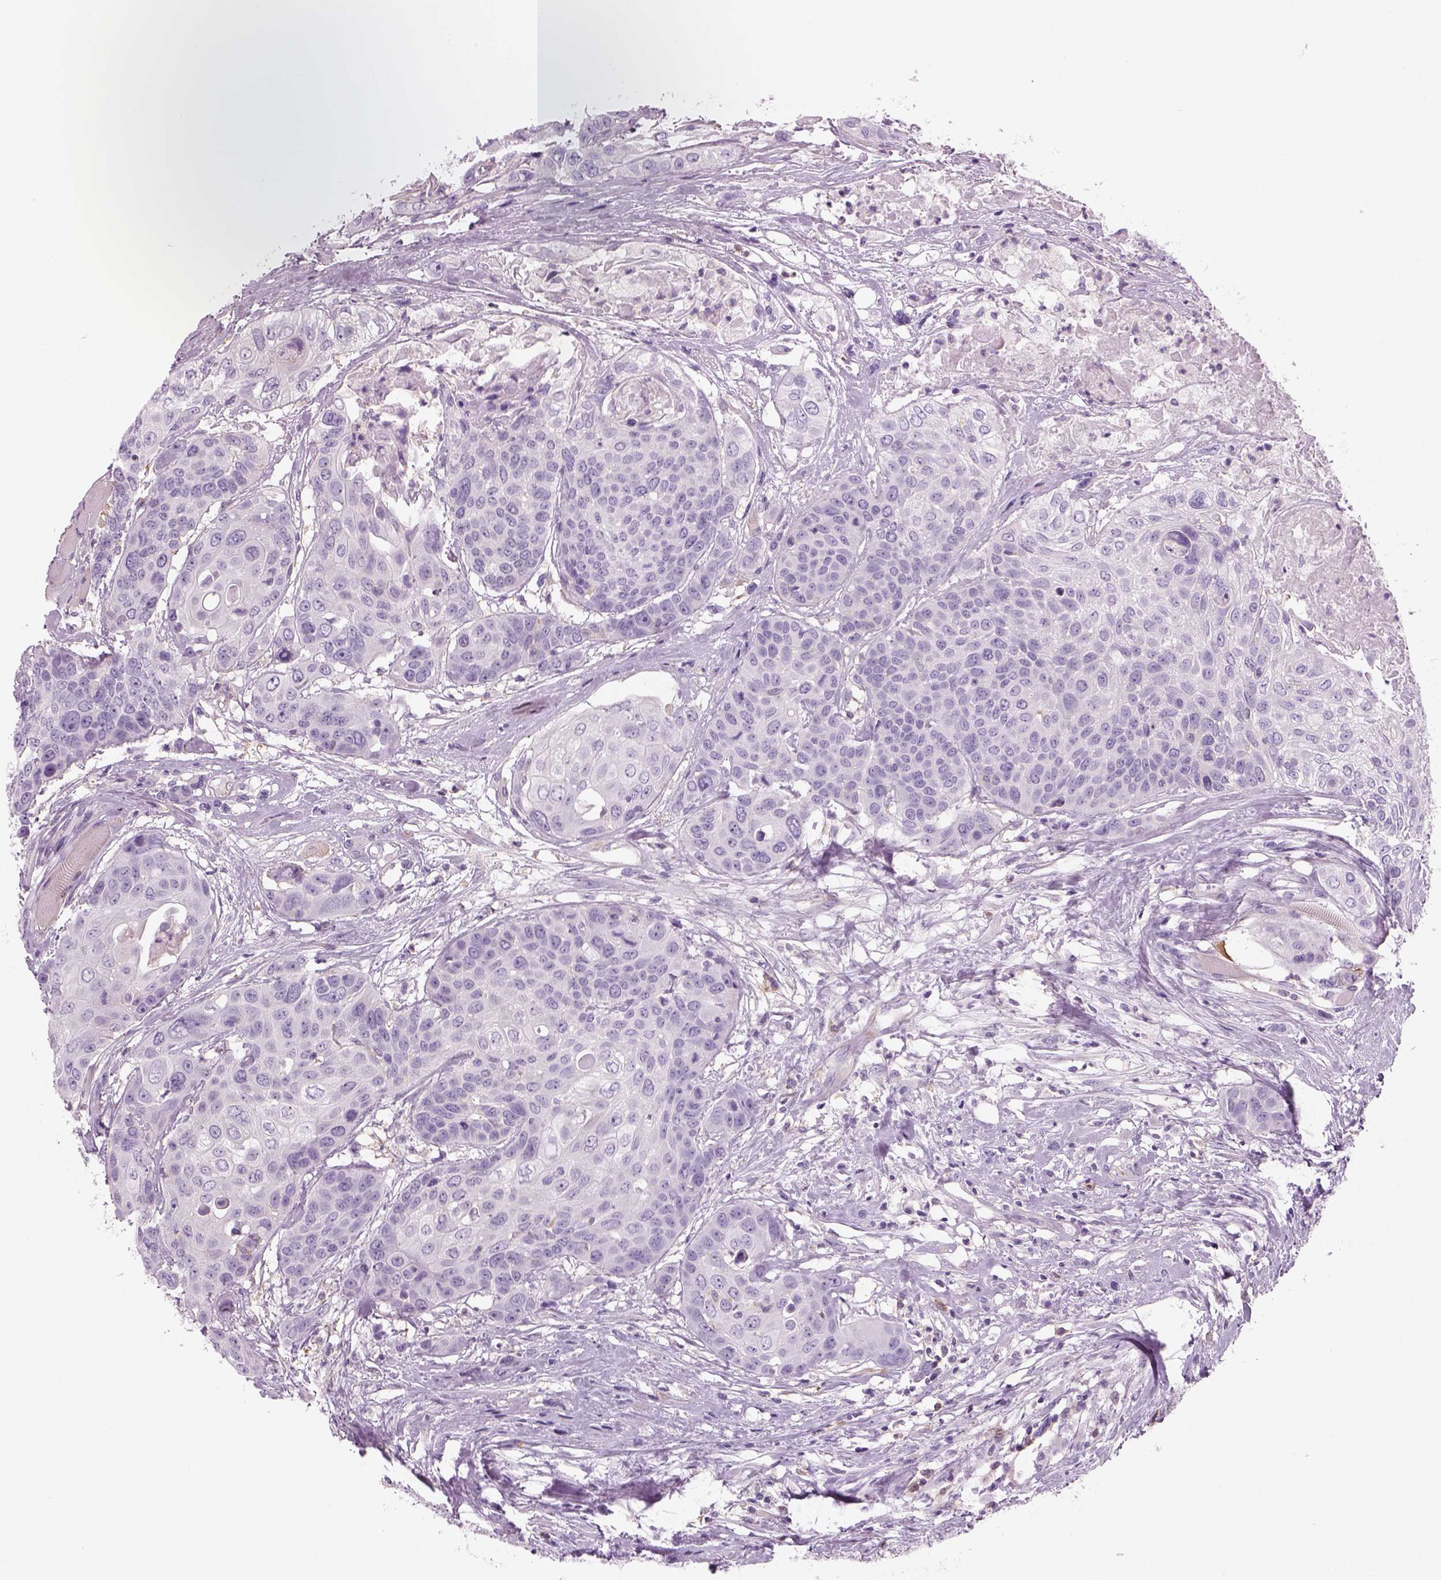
{"staining": {"intensity": "negative", "quantity": "none", "location": "none"}, "tissue": "head and neck cancer", "cell_type": "Tumor cells", "image_type": "cancer", "snomed": [{"axis": "morphology", "description": "Squamous cell carcinoma, NOS"}, {"axis": "topography", "description": "Oral tissue"}, {"axis": "topography", "description": "Head-Neck"}], "caption": "Tumor cells show no significant positivity in squamous cell carcinoma (head and neck). (Stains: DAB (3,3'-diaminobenzidine) immunohistochemistry (IHC) with hematoxylin counter stain, Microscopy: brightfield microscopy at high magnification).", "gene": "SLC1A7", "patient": {"sex": "male", "age": 56}}